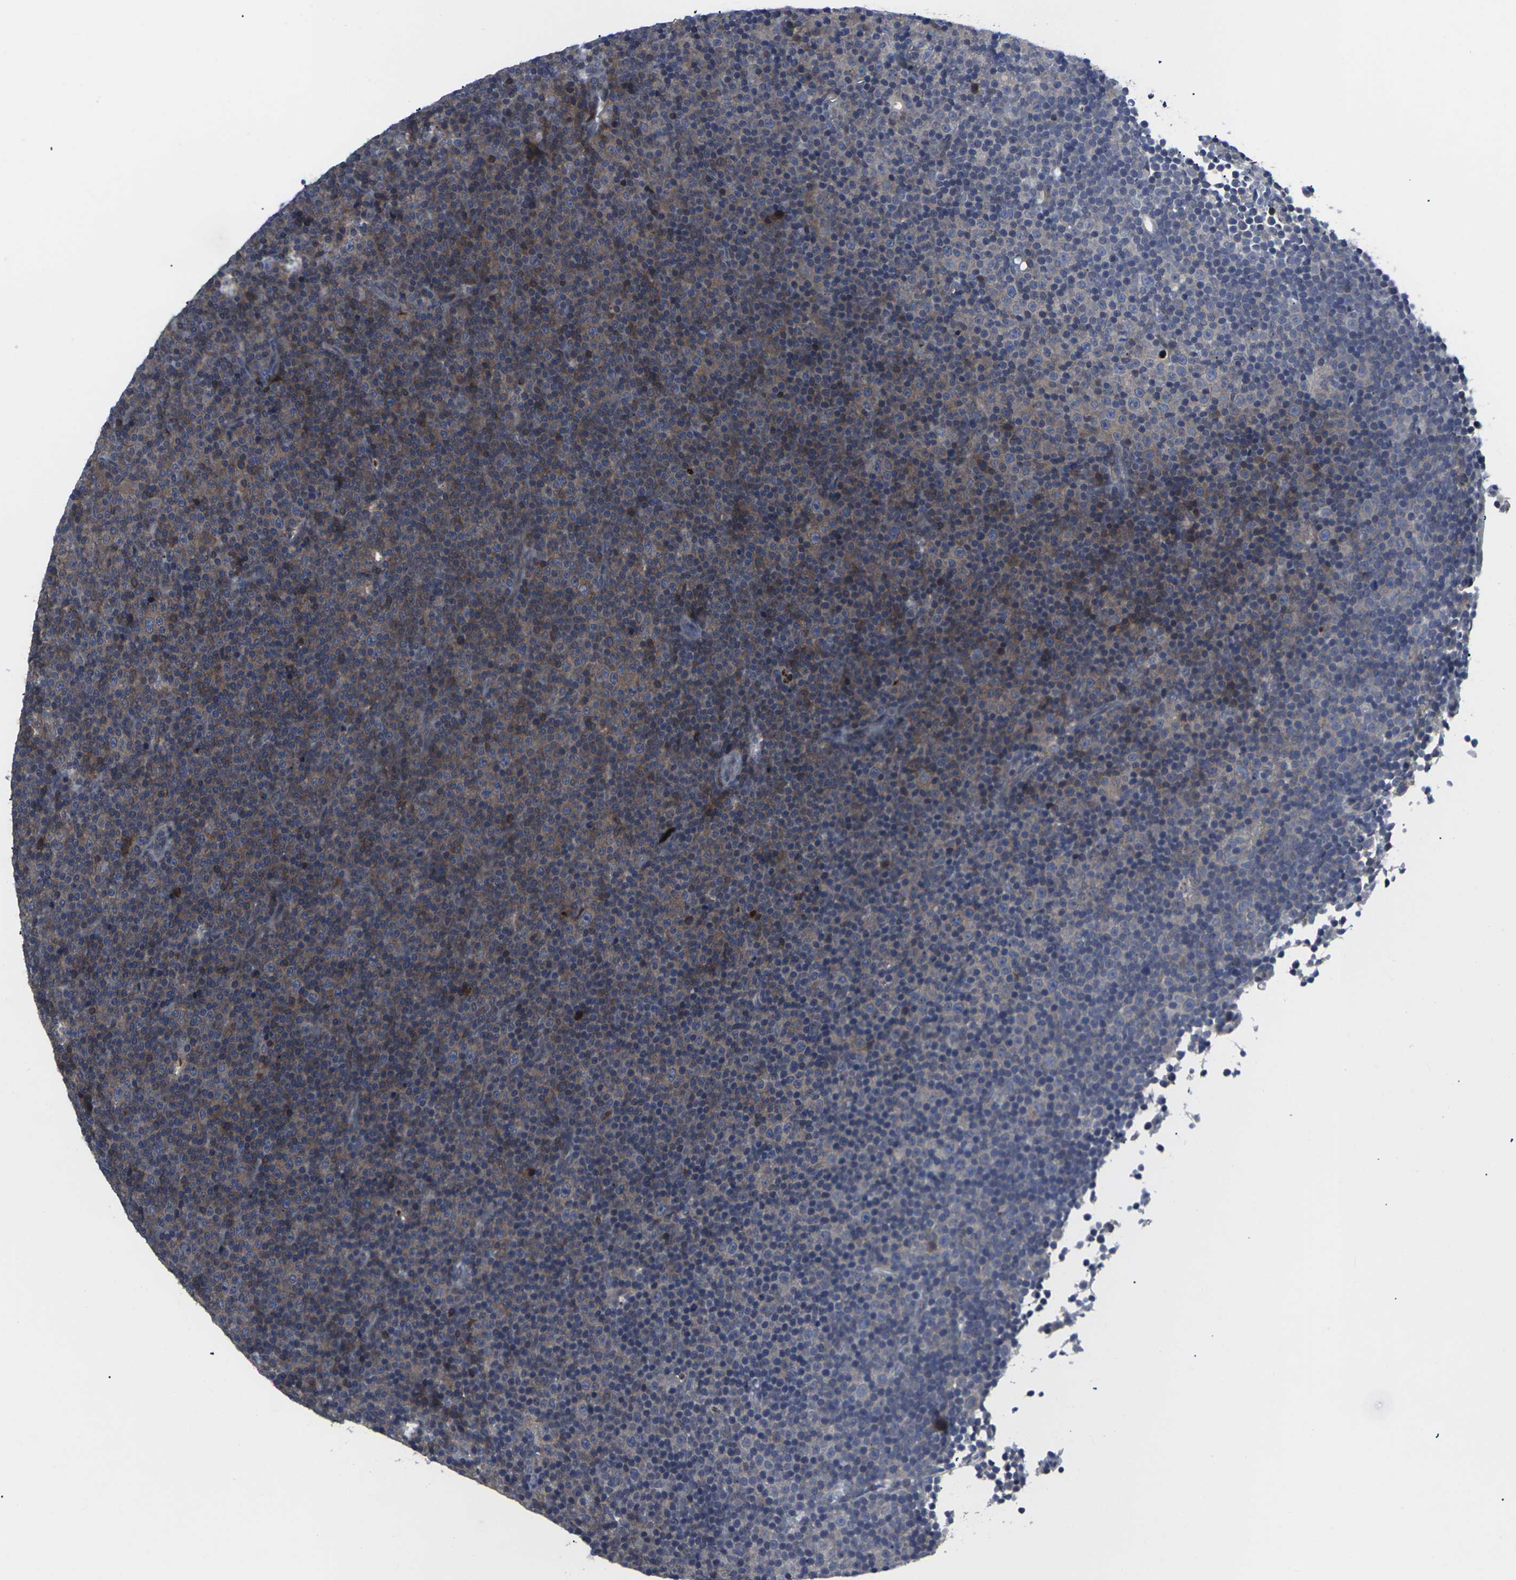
{"staining": {"intensity": "moderate", "quantity": "25%-75%", "location": "cytoplasmic/membranous"}, "tissue": "lymphoma", "cell_type": "Tumor cells", "image_type": "cancer", "snomed": [{"axis": "morphology", "description": "Malignant lymphoma, non-Hodgkin's type, Low grade"}, {"axis": "topography", "description": "Lymph node"}], "caption": "This photomicrograph shows lymphoma stained with immunohistochemistry to label a protein in brown. The cytoplasmic/membranous of tumor cells show moderate positivity for the protein. Nuclei are counter-stained blue.", "gene": "HPRT1", "patient": {"sex": "female", "age": 67}}